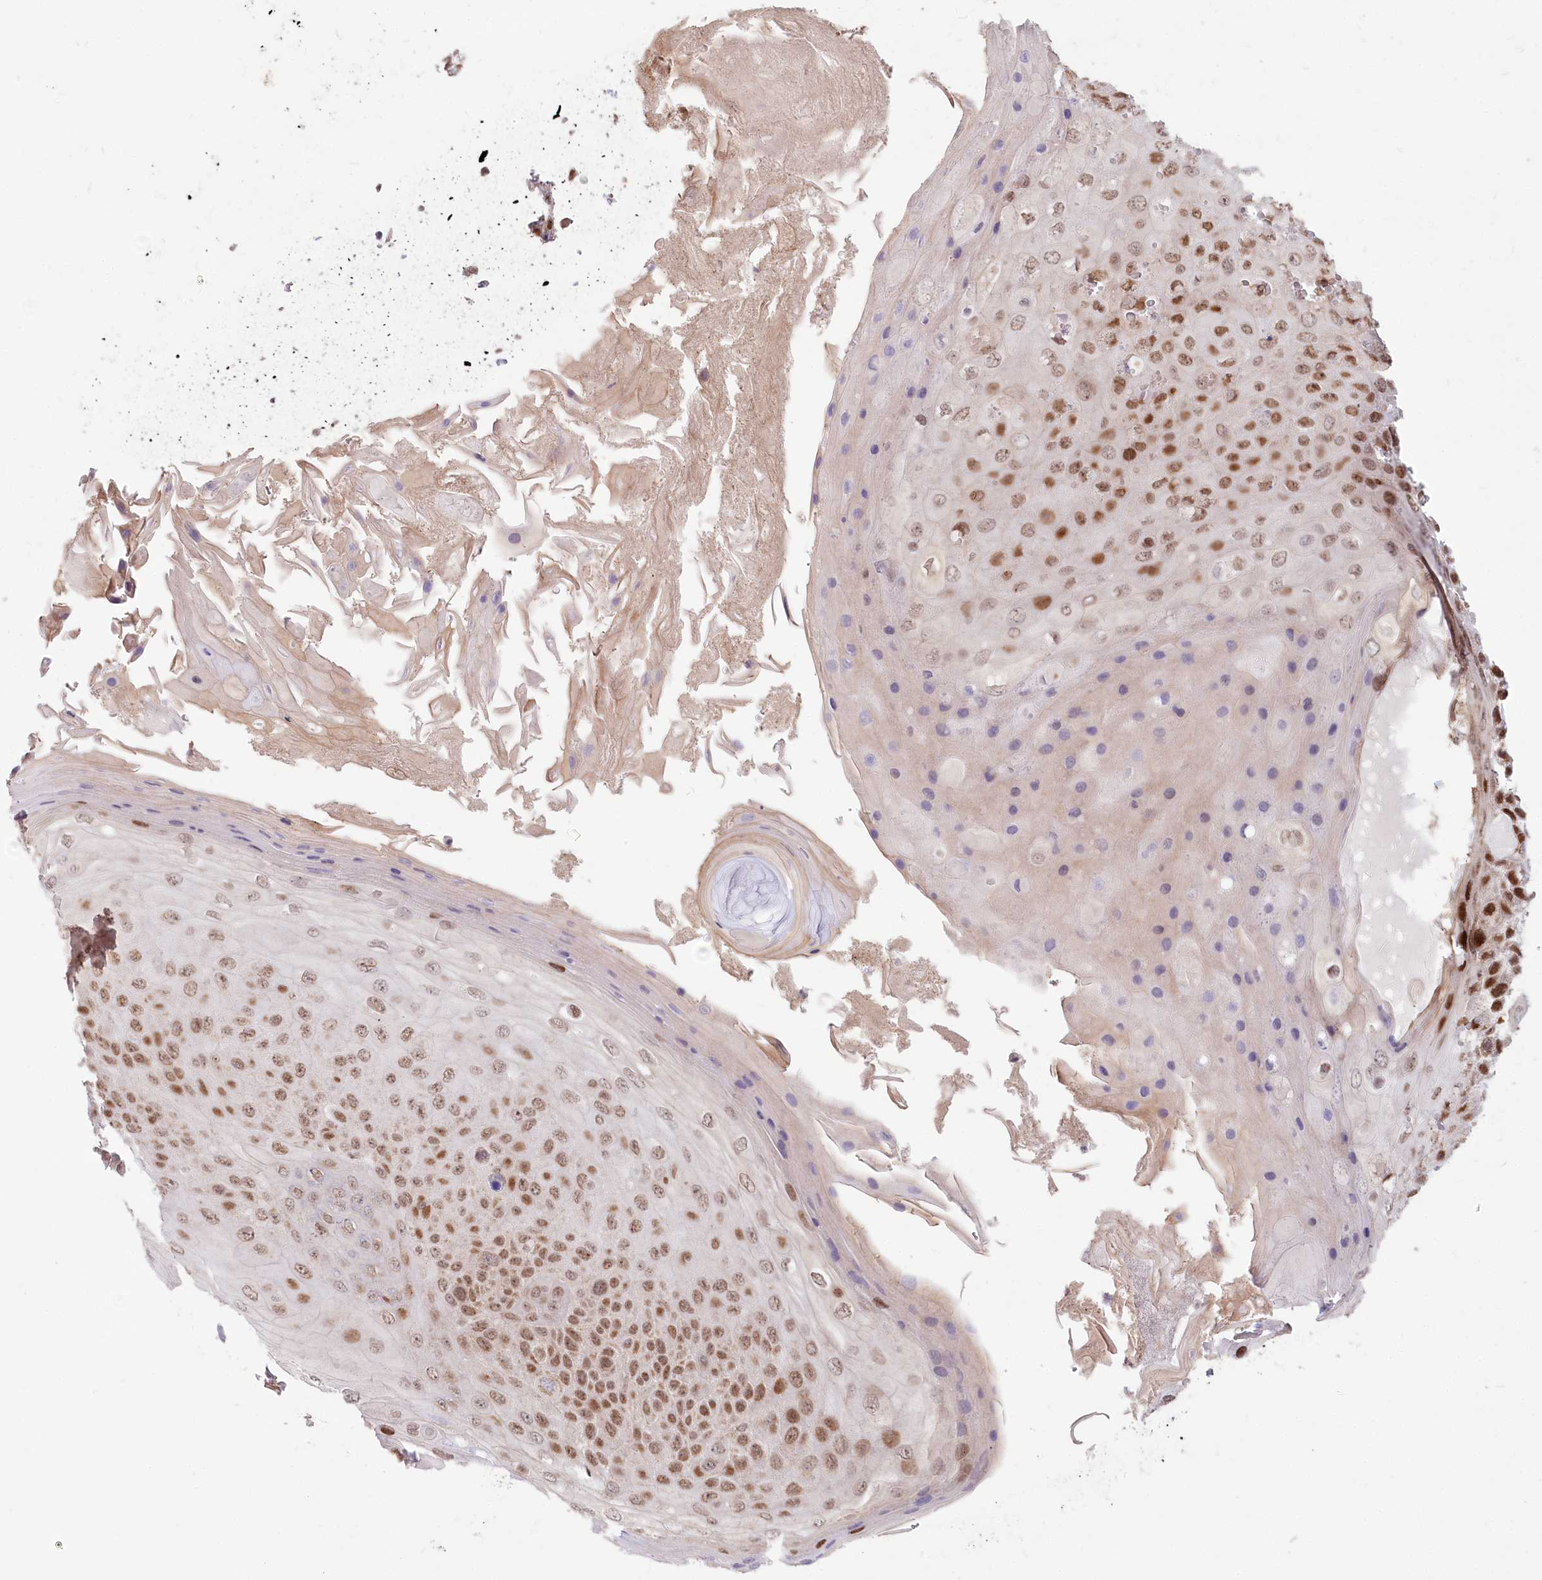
{"staining": {"intensity": "moderate", "quantity": ">75%", "location": "nuclear"}, "tissue": "skin cancer", "cell_type": "Tumor cells", "image_type": "cancer", "snomed": [{"axis": "morphology", "description": "Squamous cell carcinoma, NOS"}, {"axis": "topography", "description": "Skin"}], "caption": "Immunohistochemistry (IHC) of skin cancer (squamous cell carcinoma) displays medium levels of moderate nuclear expression in approximately >75% of tumor cells.", "gene": "PYURF", "patient": {"sex": "female", "age": 88}}